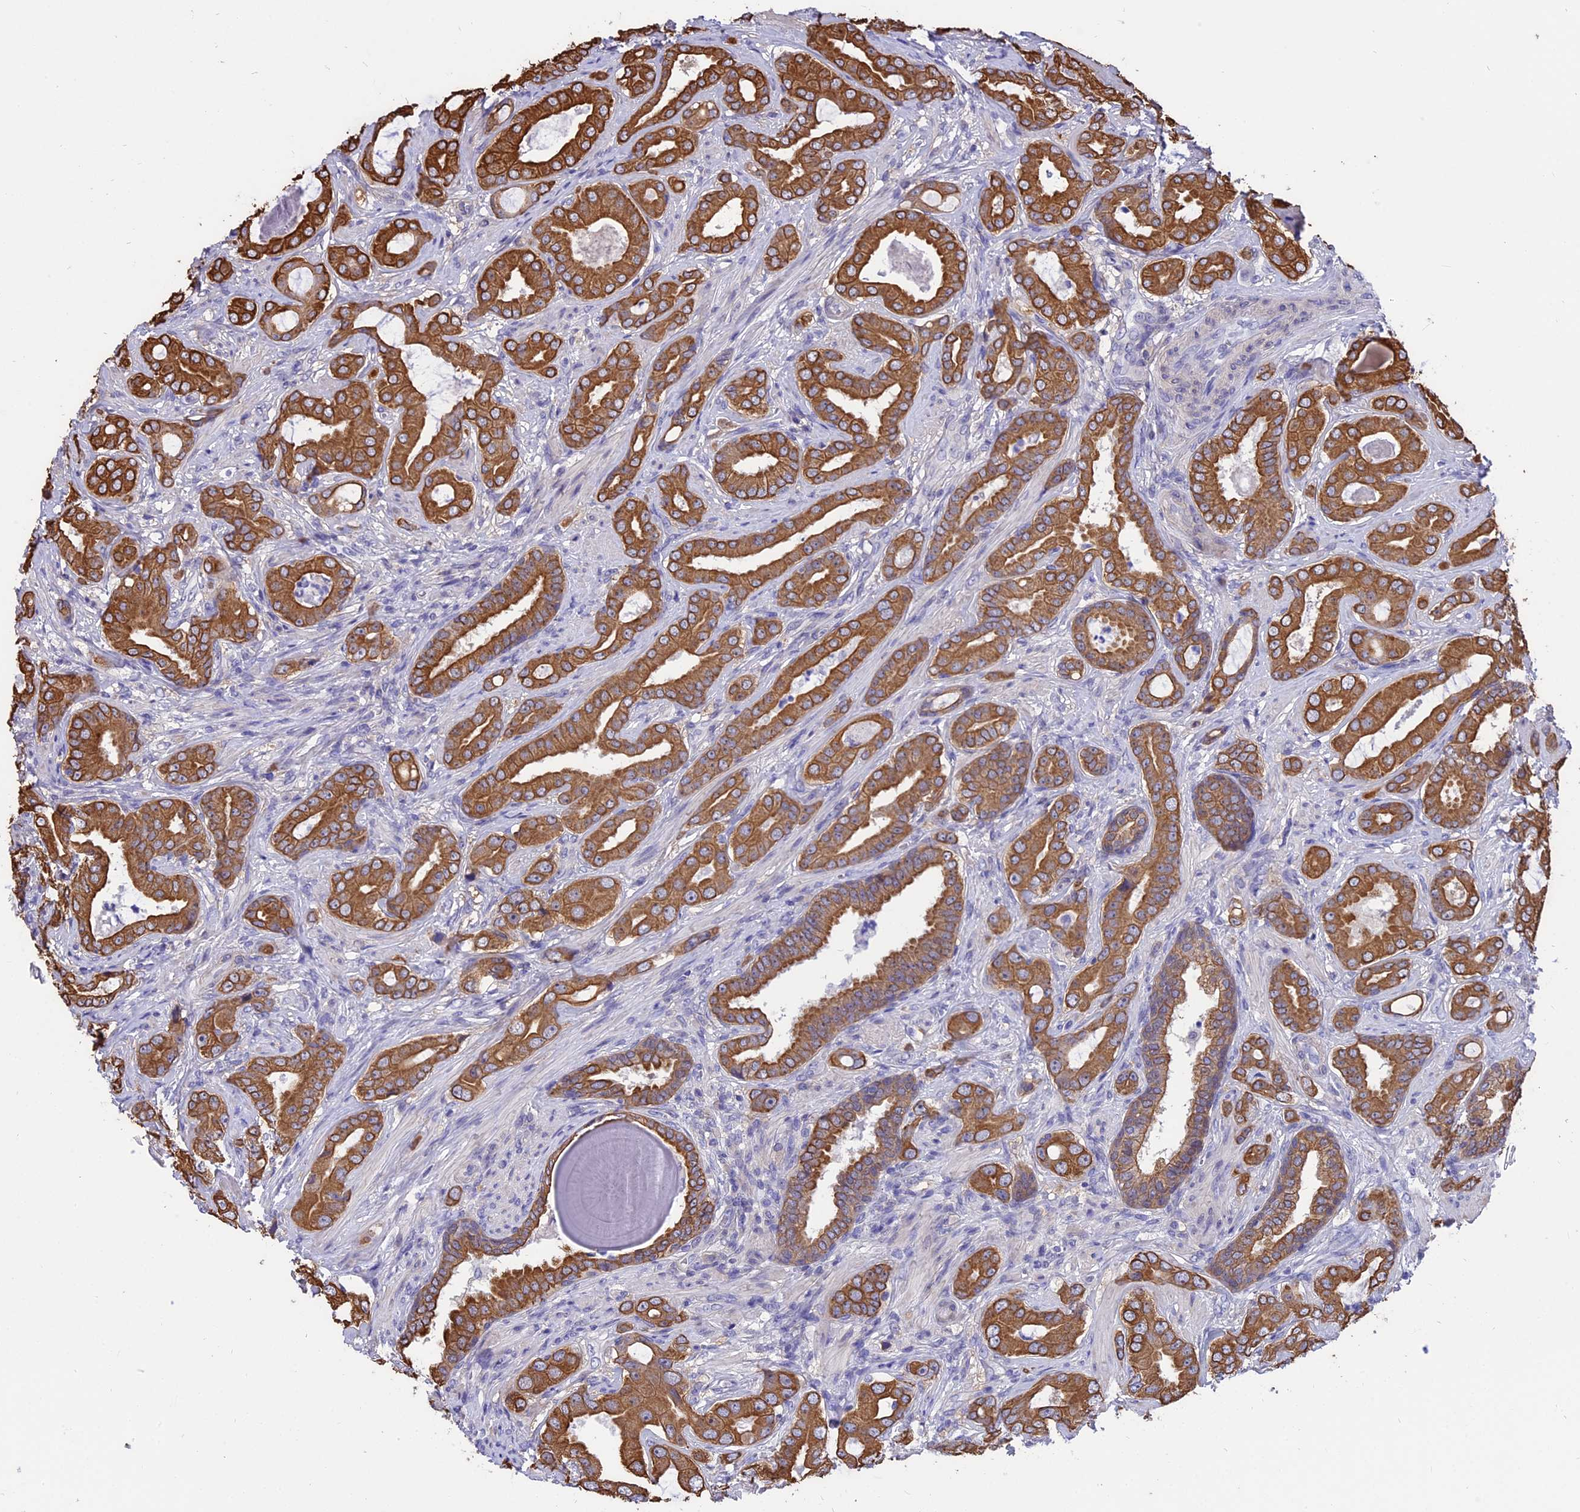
{"staining": {"intensity": "strong", "quantity": ">75%", "location": "cytoplasmic/membranous"}, "tissue": "prostate cancer", "cell_type": "Tumor cells", "image_type": "cancer", "snomed": [{"axis": "morphology", "description": "Adenocarcinoma, Low grade"}, {"axis": "topography", "description": "Prostate"}], "caption": "IHC image of prostate cancer stained for a protein (brown), which displays high levels of strong cytoplasmic/membranous staining in about >75% of tumor cells.", "gene": "STUB1", "patient": {"sex": "male", "age": 57}}